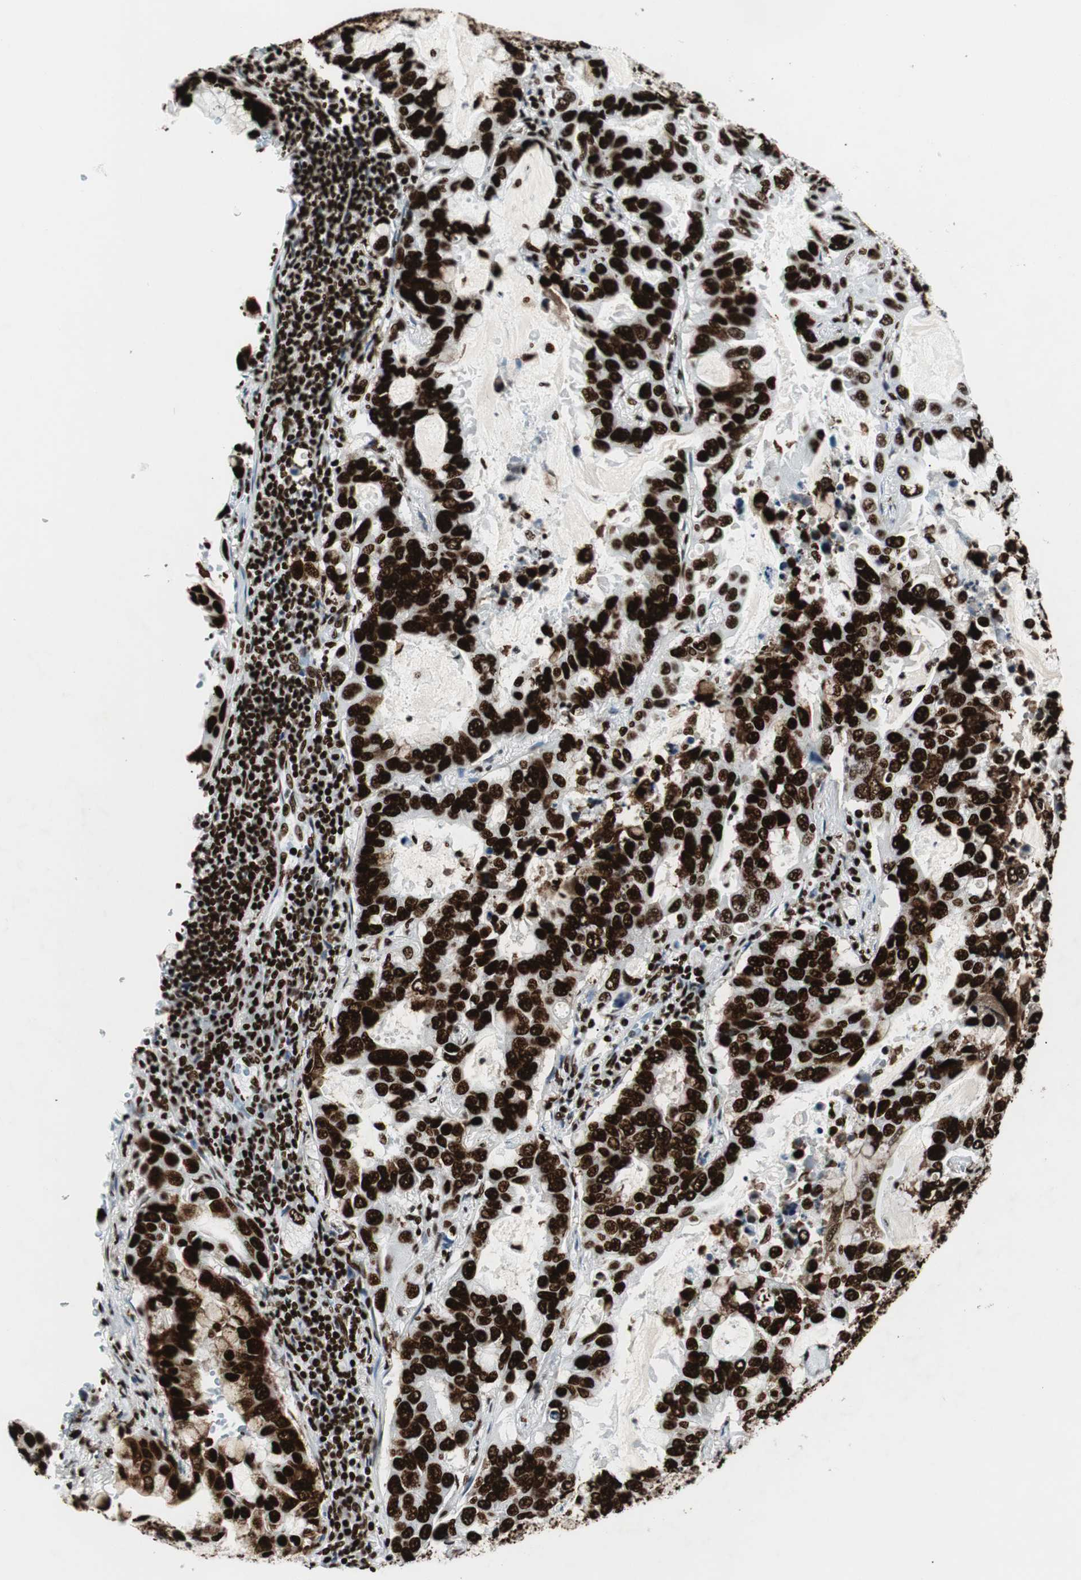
{"staining": {"intensity": "strong", "quantity": ">75%", "location": "nuclear"}, "tissue": "lung cancer", "cell_type": "Tumor cells", "image_type": "cancer", "snomed": [{"axis": "morphology", "description": "Adenocarcinoma, NOS"}, {"axis": "topography", "description": "Lung"}], "caption": "Lung adenocarcinoma was stained to show a protein in brown. There is high levels of strong nuclear expression in approximately >75% of tumor cells.", "gene": "NCL", "patient": {"sex": "male", "age": 64}}